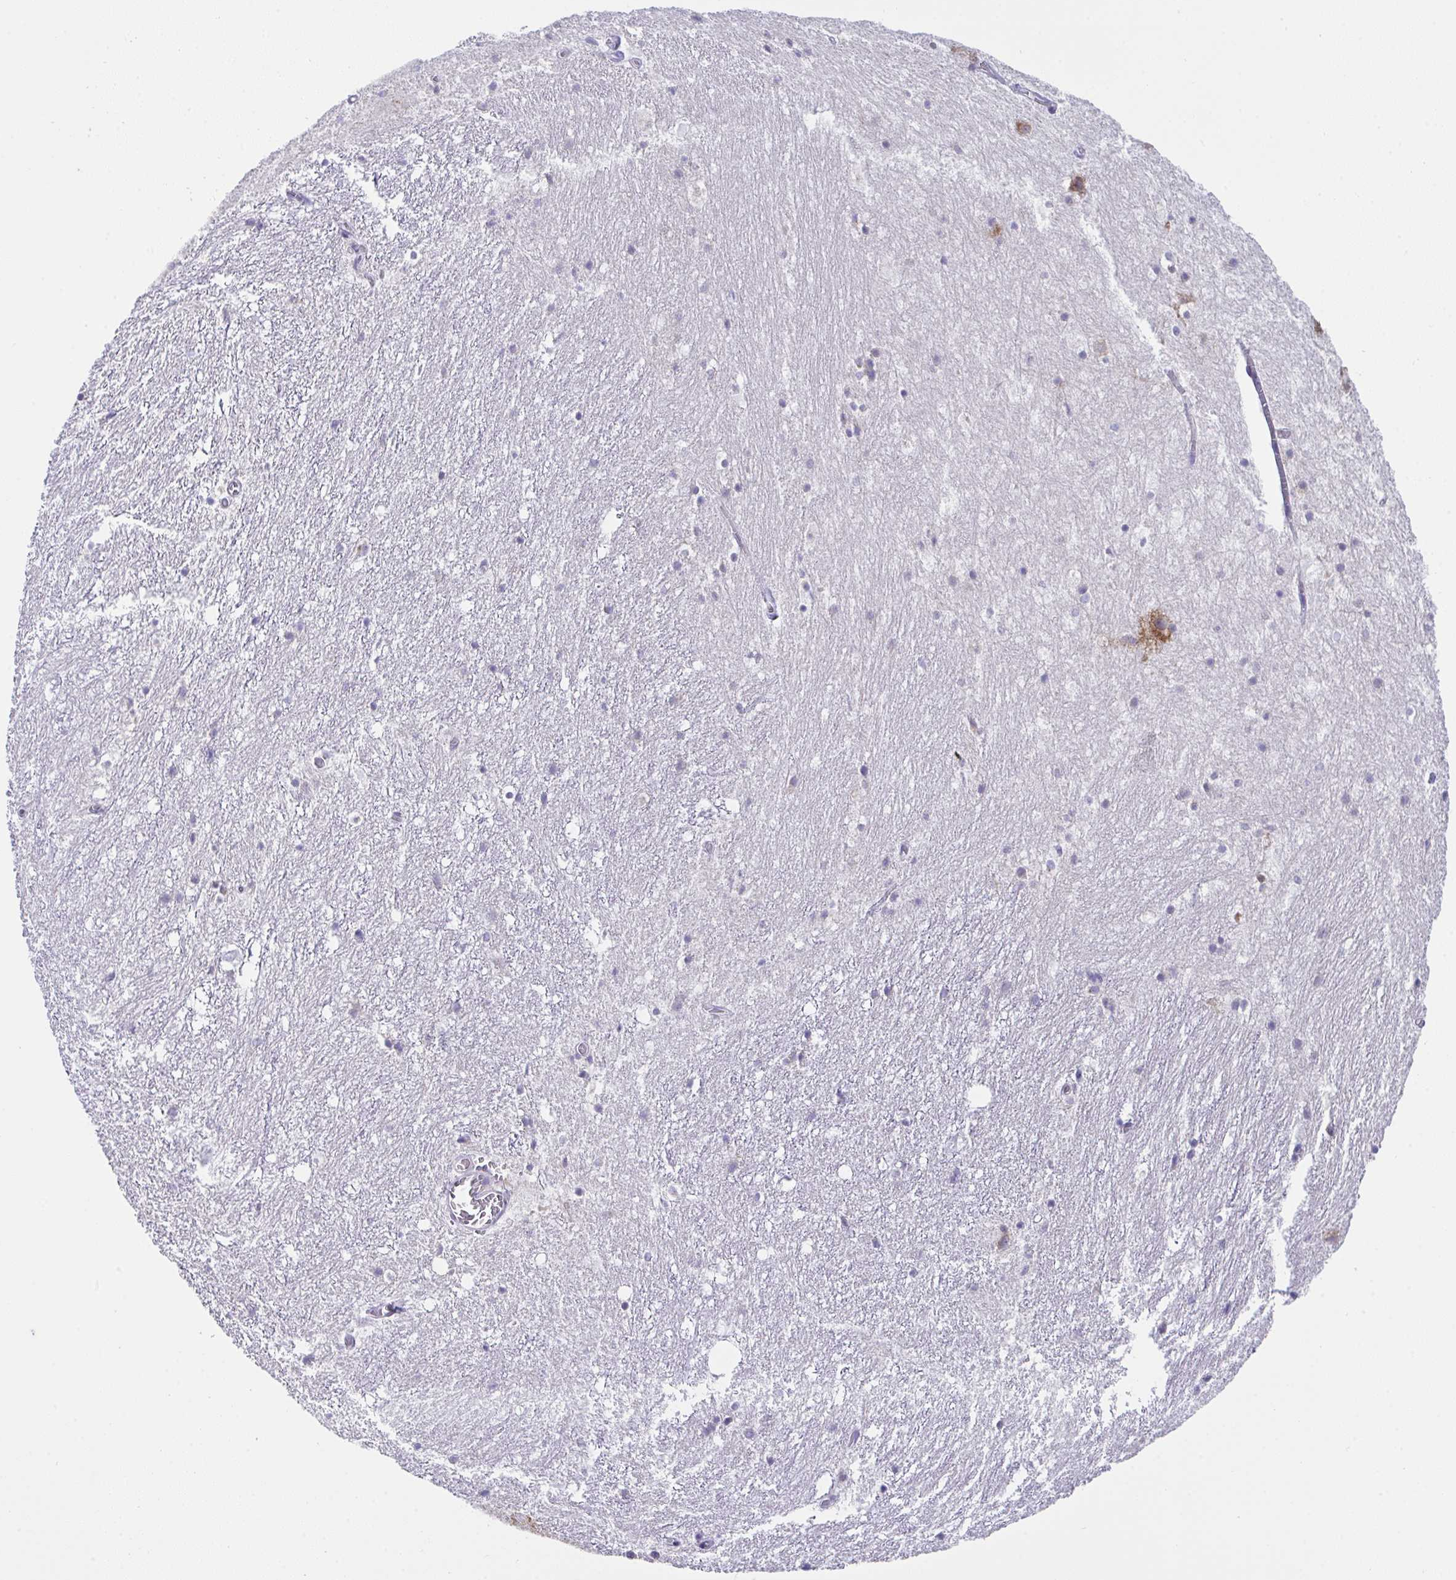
{"staining": {"intensity": "moderate", "quantity": "<25%", "location": "cytoplasmic/membranous"}, "tissue": "hippocampus", "cell_type": "Glial cells", "image_type": "normal", "snomed": [{"axis": "morphology", "description": "Normal tissue, NOS"}, {"axis": "topography", "description": "Hippocampus"}], "caption": "The photomicrograph displays staining of normal hippocampus, revealing moderate cytoplasmic/membranous protein expression (brown color) within glial cells.", "gene": "MIA3", "patient": {"sex": "female", "age": 52}}